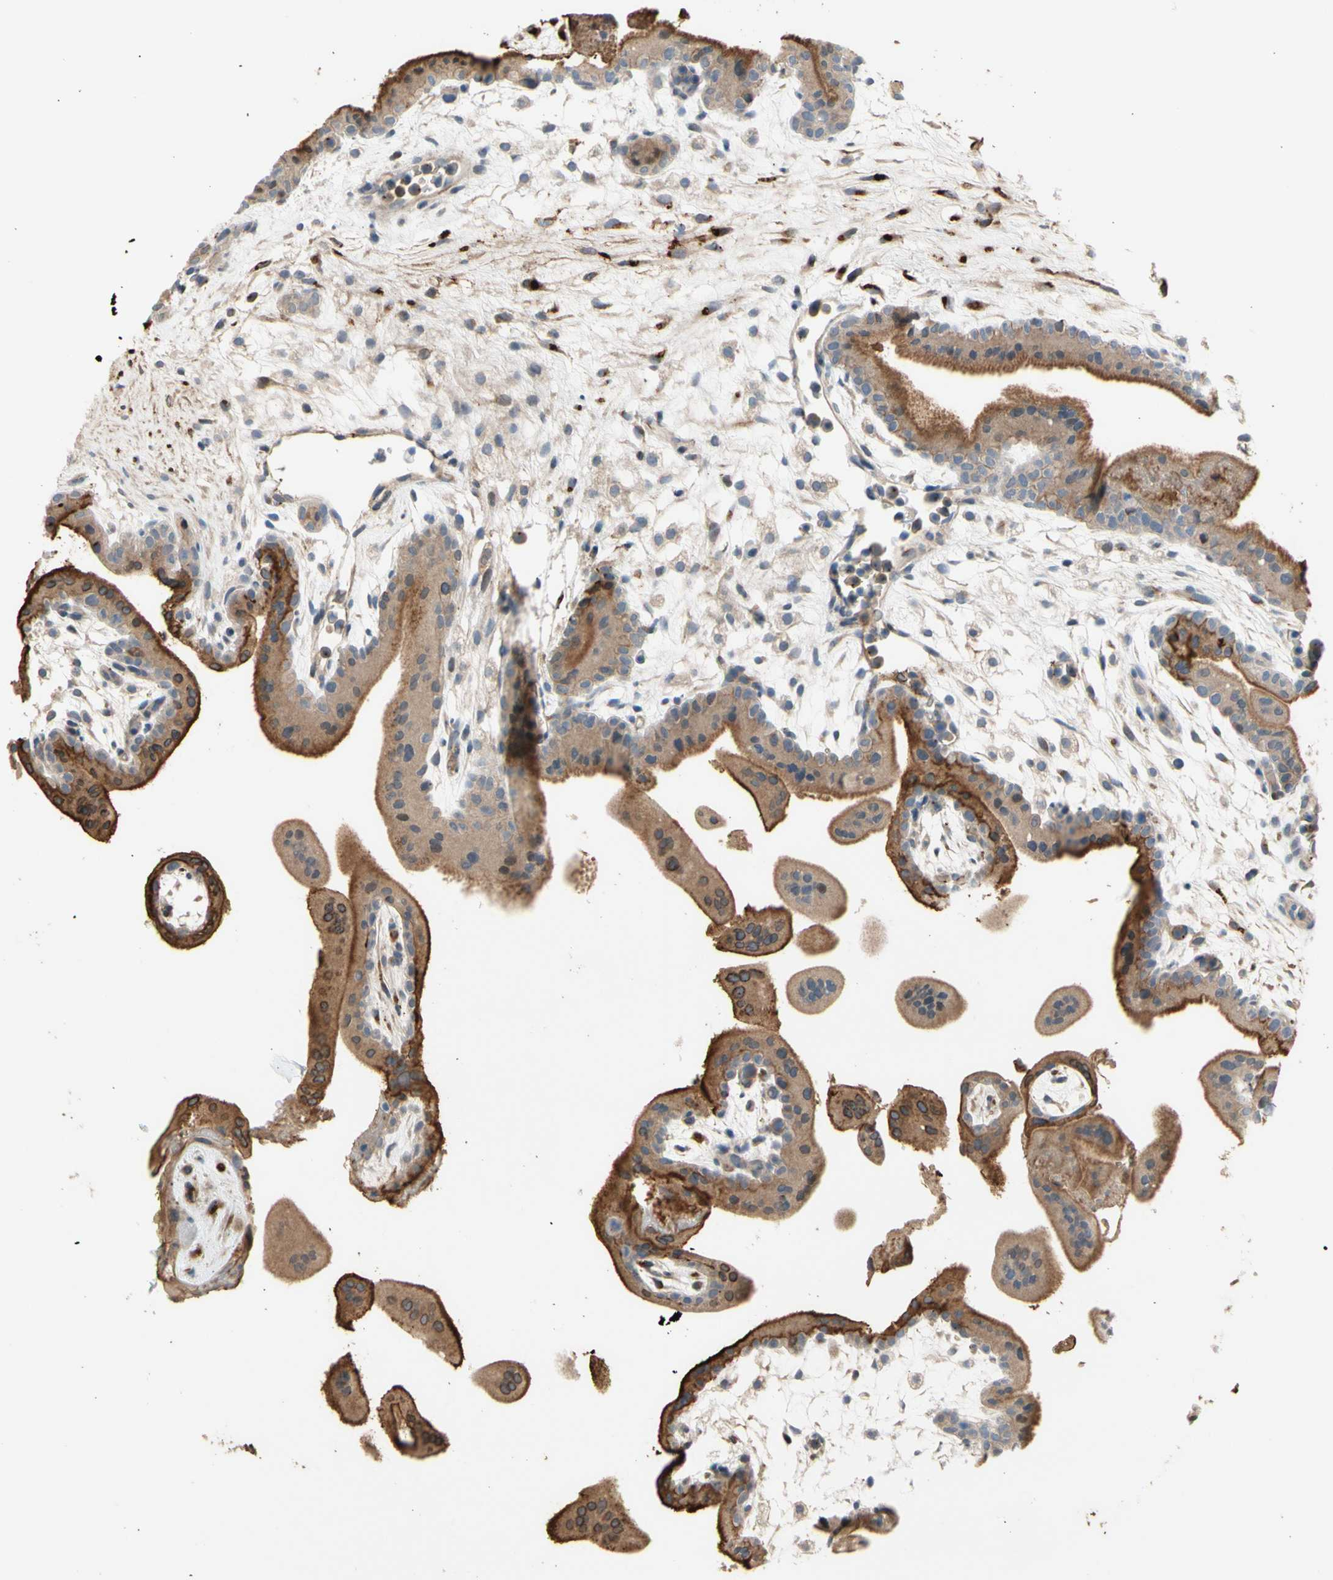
{"staining": {"intensity": "strong", "quantity": "25%-75%", "location": "cytoplasmic/membranous"}, "tissue": "placenta", "cell_type": "Trophoblastic cells", "image_type": "normal", "snomed": [{"axis": "morphology", "description": "Normal tissue, NOS"}, {"axis": "topography", "description": "Placenta"}], "caption": "Placenta stained for a protein (brown) shows strong cytoplasmic/membranous positive positivity in approximately 25%-75% of trophoblastic cells.", "gene": "GALNT5", "patient": {"sex": "female", "age": 35}}